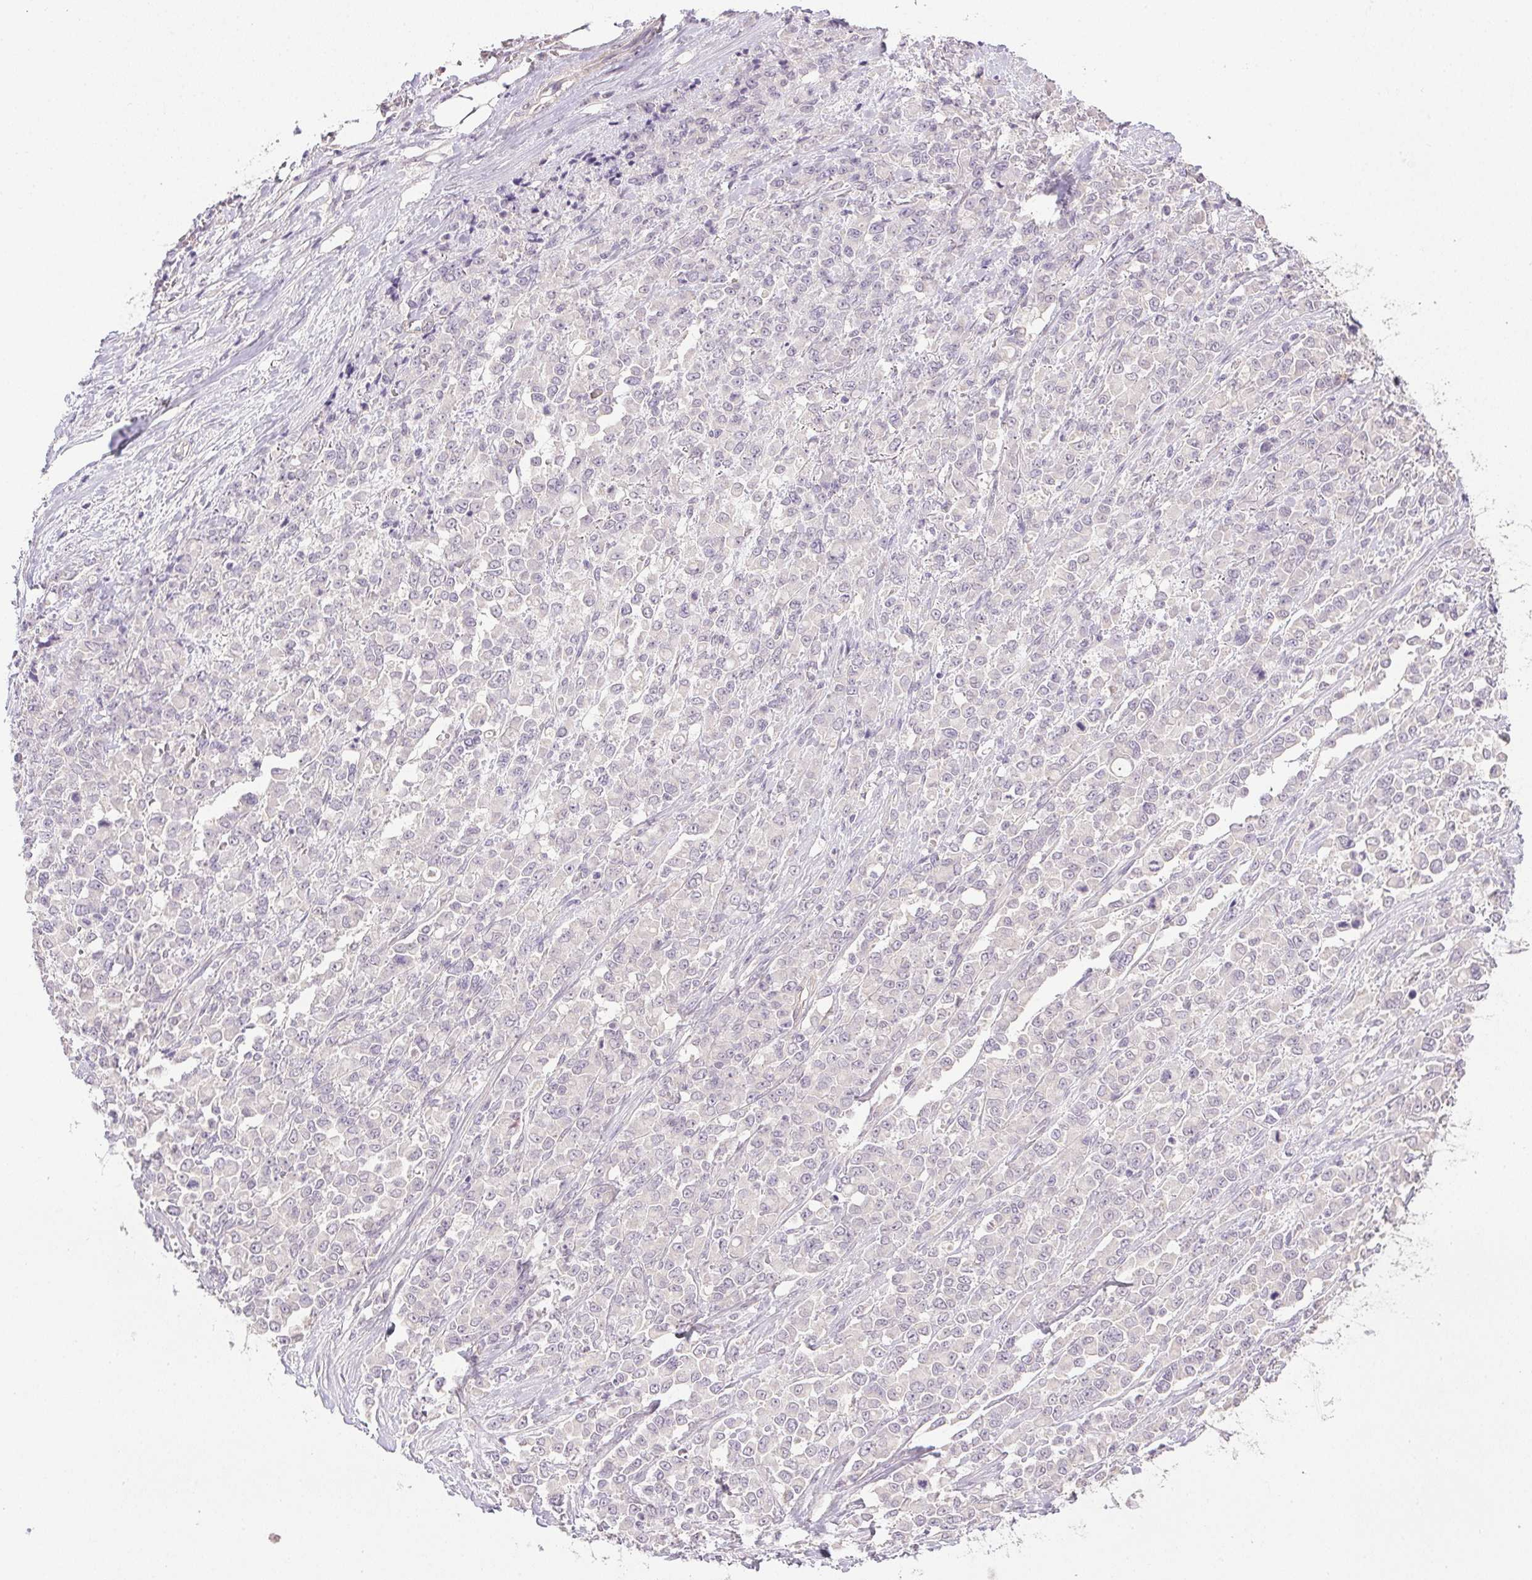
{"staining": {"intensity": "negative", "quantity": "none", "location": "none"}, "tissue": "stomach cancer", "cell_type": "Tumor cells", "image_type": "cancer", "snomed": [{"axis": "morphology", "description": "Adenocarcinoma, NOS"}, {"axis": "topography", "description": "Stomach"}], "caption": "This histopathology image is of adenocarcinoma (stomach) stained with immunohistochemistry to label a protein in brown with the nuclei are counter-stained blue. There is no positivity in tumor cells. (Brightfield microscopy of DAB (3,3'-diaminobenzidine) immunohistochemistry (IHC) at high magnification).", "gene": "PRL", "patient": {"sex": "female", "age": 76}}